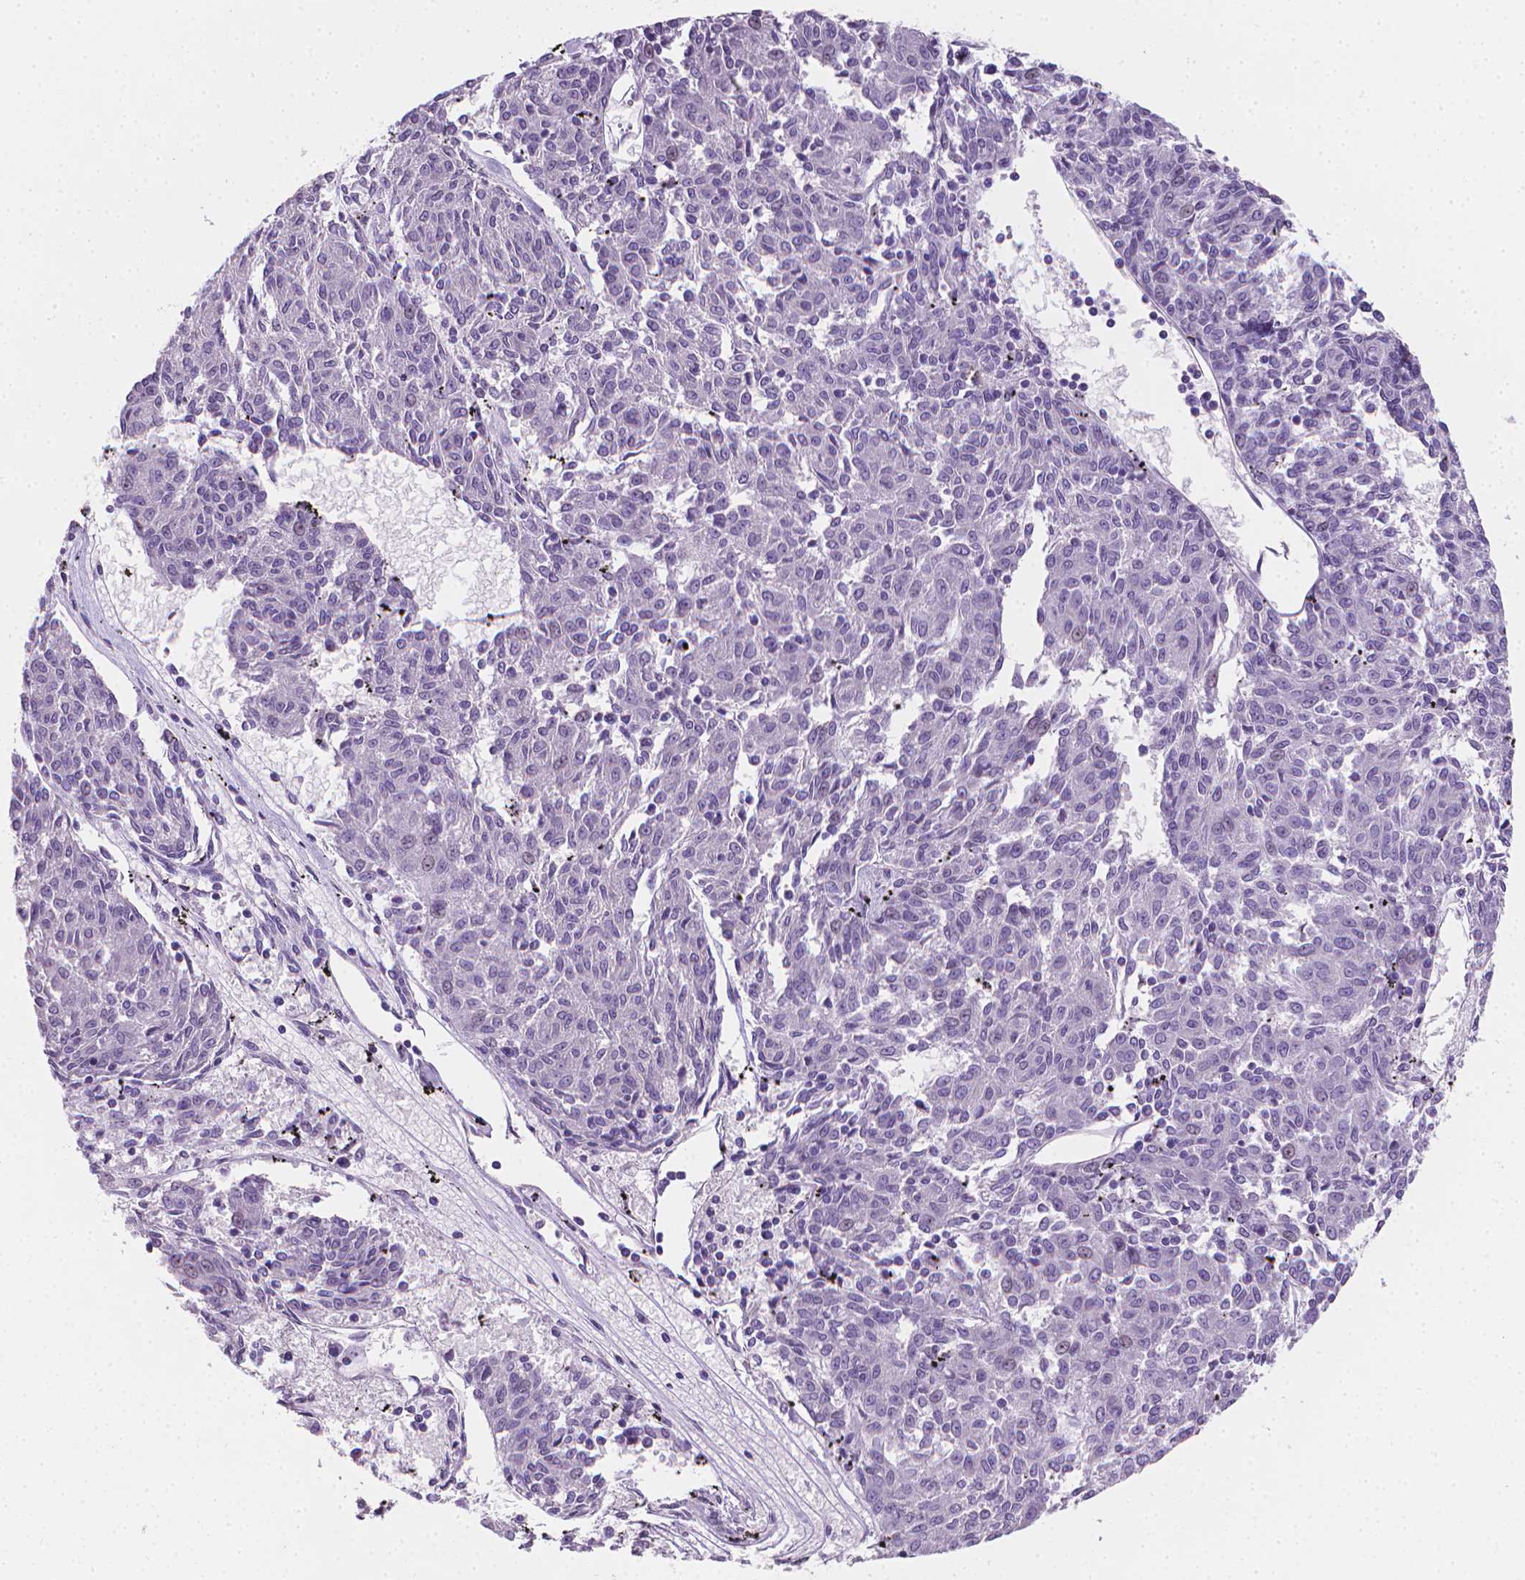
{"staining": {"intensity": "negative", "quantity": "none", "location": "none"}, "tissue": "melanoma", "cell_type": "Tumor cells", "image_type": "cancer", "snomed": [{"axis": "morphology", "description": "Malignant melanoma, NOS"}, {"axis": "topography", "description": "Skin"}], "caption": "A histopathology image of human malignant melanoma is negative for staining in tumor cells.", "gene": "TNNI2", "patient": {"sex": "female", "age": 72}}